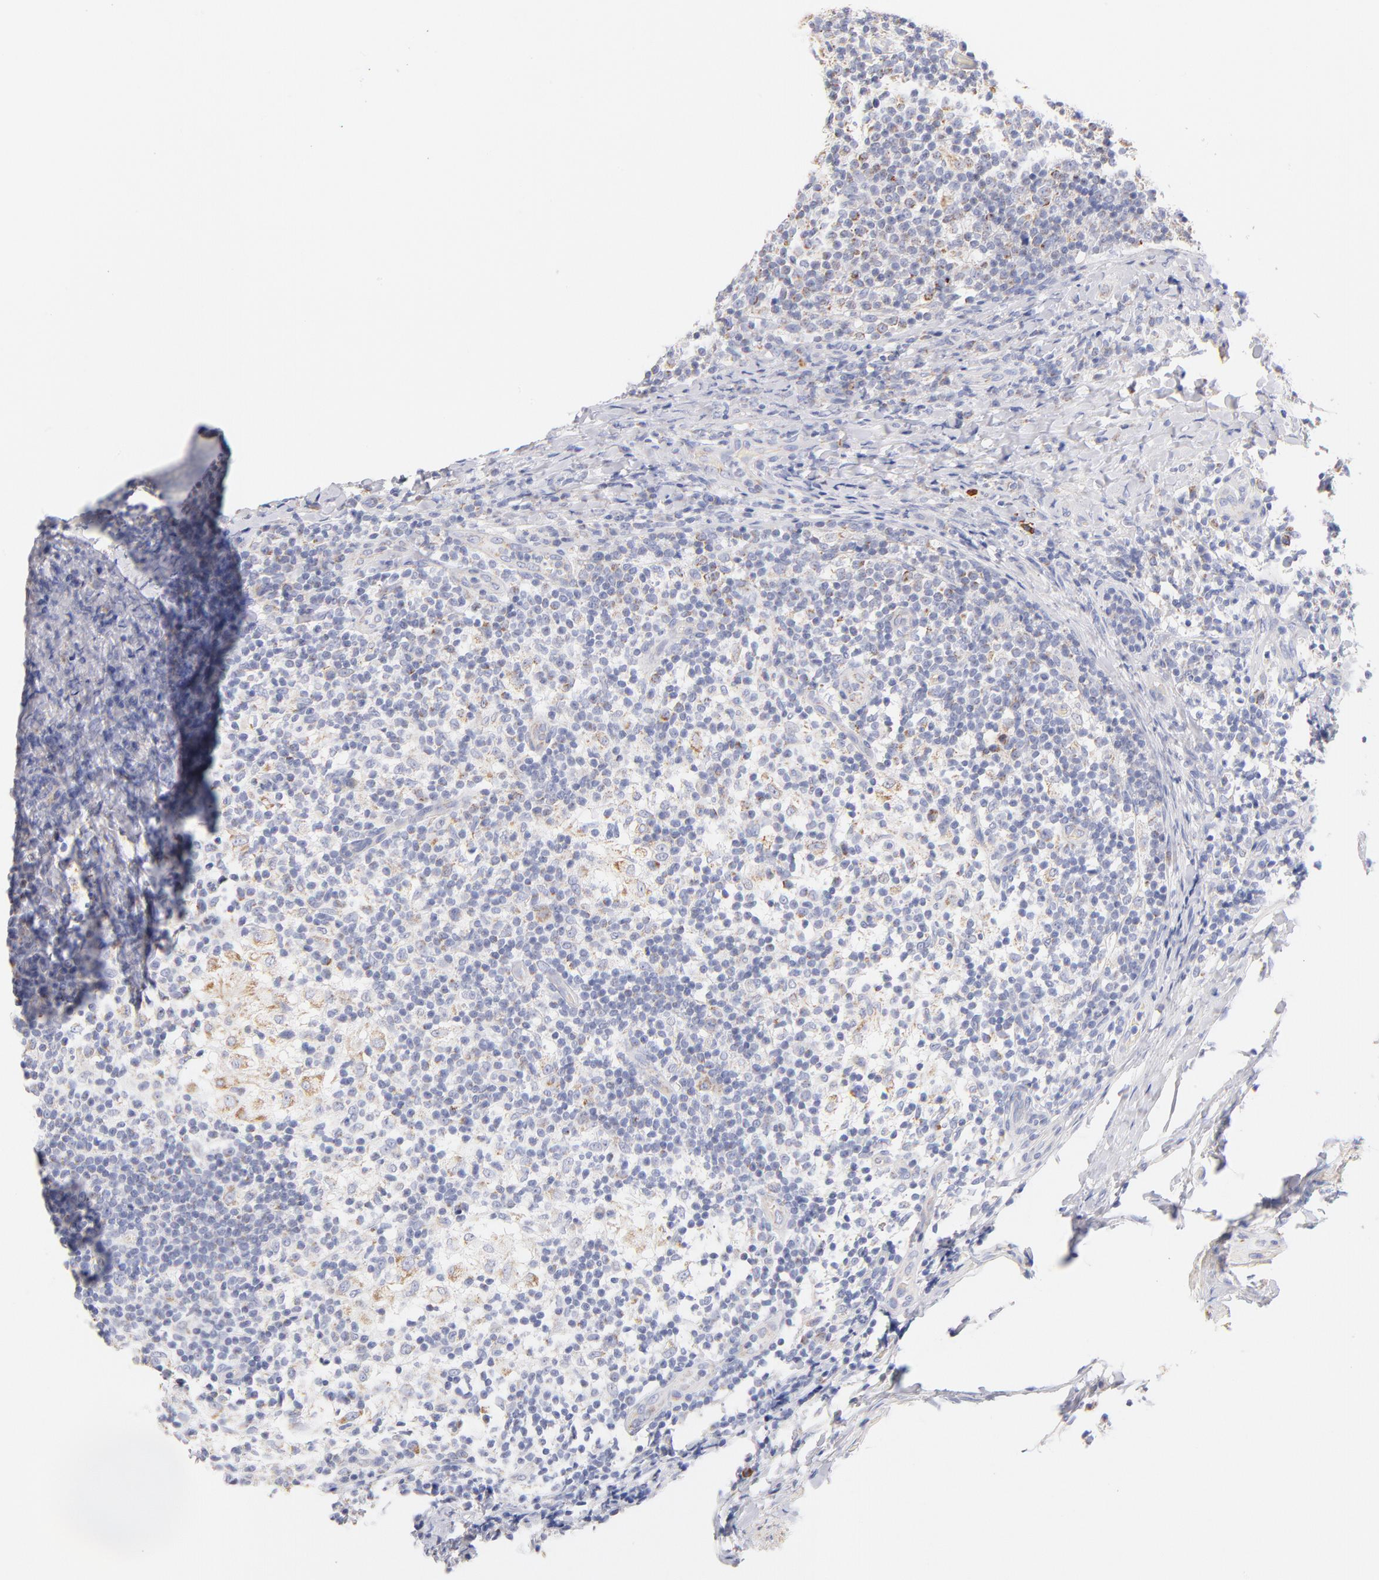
{"staining": {"intensity": "moderate", "quantity": ">75%", "location": "cytoplasmic/membranous"}, "tissue": "lymph node", "cell_type": "Germinal center cells", "image_type": "normal", "snomed": [{"axis": "morphology", "description": "Normal tissue, NOS"}, {"axis": "morphology", "description": "Inflammation, NOS"}, {"axis": "topography", "description": "Lymph node"}], "caption": "Lymph node stained with DAB (3,3'-diaminobenzidine) immunohistochemistry (IHC) shows medium levels of moderate cytoplasmic/membranous expression in about >75% of germinal center cells. The protein is shown in brown color, while the nuclei are stained blue.", "gene": "AIFM1", "patient": {"sex": "male", "age": 46}}